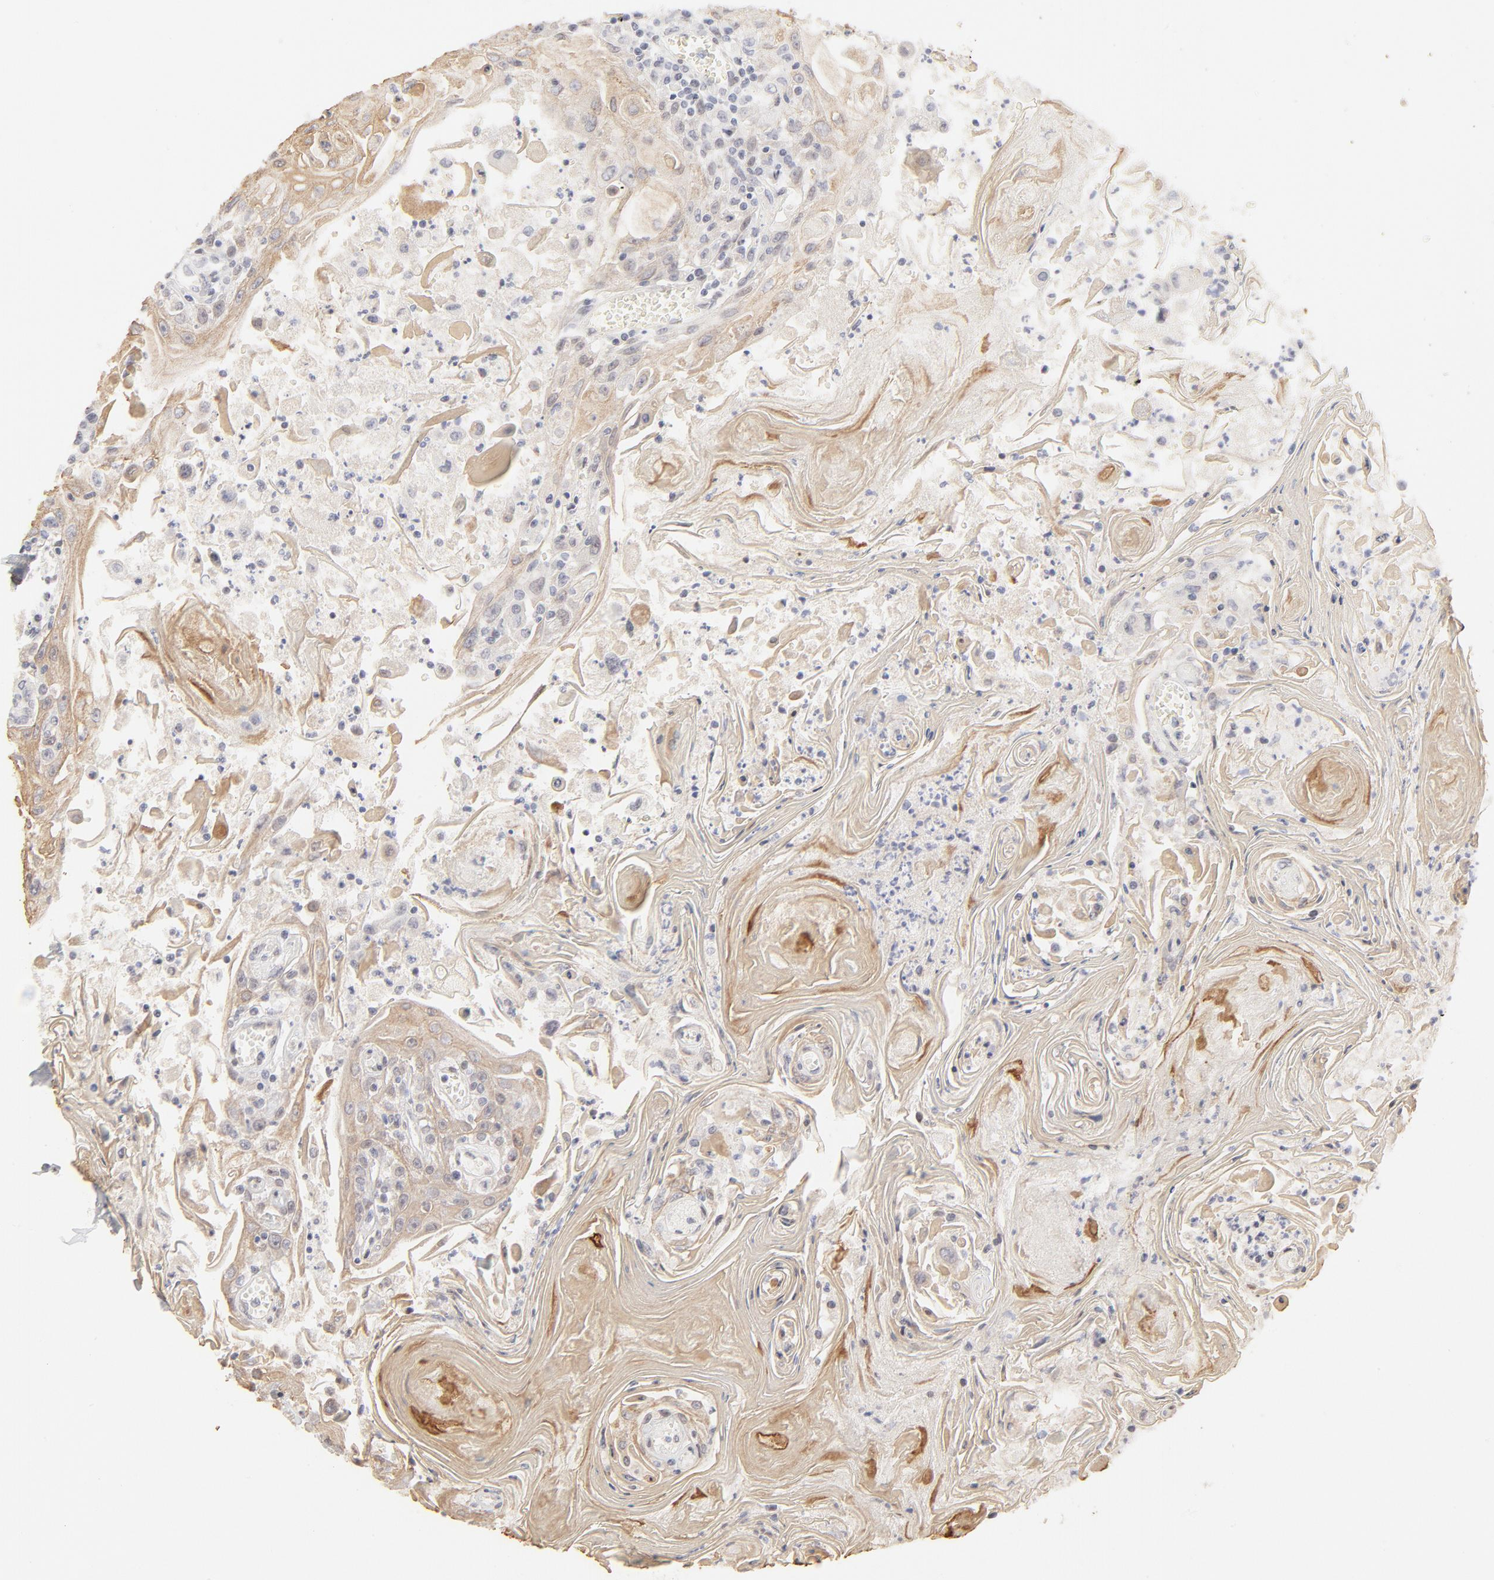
{"staining": {"intensity": "weak", "quantity": "<25%", "location": "cytoplasmic/membranous"}, "tissue": "head and neck cancer", "cell_type": "Tumor cells", "image_type": "cancer", "snomed": [{"axis": "morphology", "description": "Squamous cell carcinoma, NOS"}, {"axis": "topography", "description": "Oral tissue"}, {"axis": "topography", "description": "Head-Neck"}], "caption": "A photomicrograph of squamous cell carcinoma (head and neck) stained for a protein reveals no brown staining in tumor cells.", "gene": "PBX3", "patient": {"sex": "female", "age": 76}}